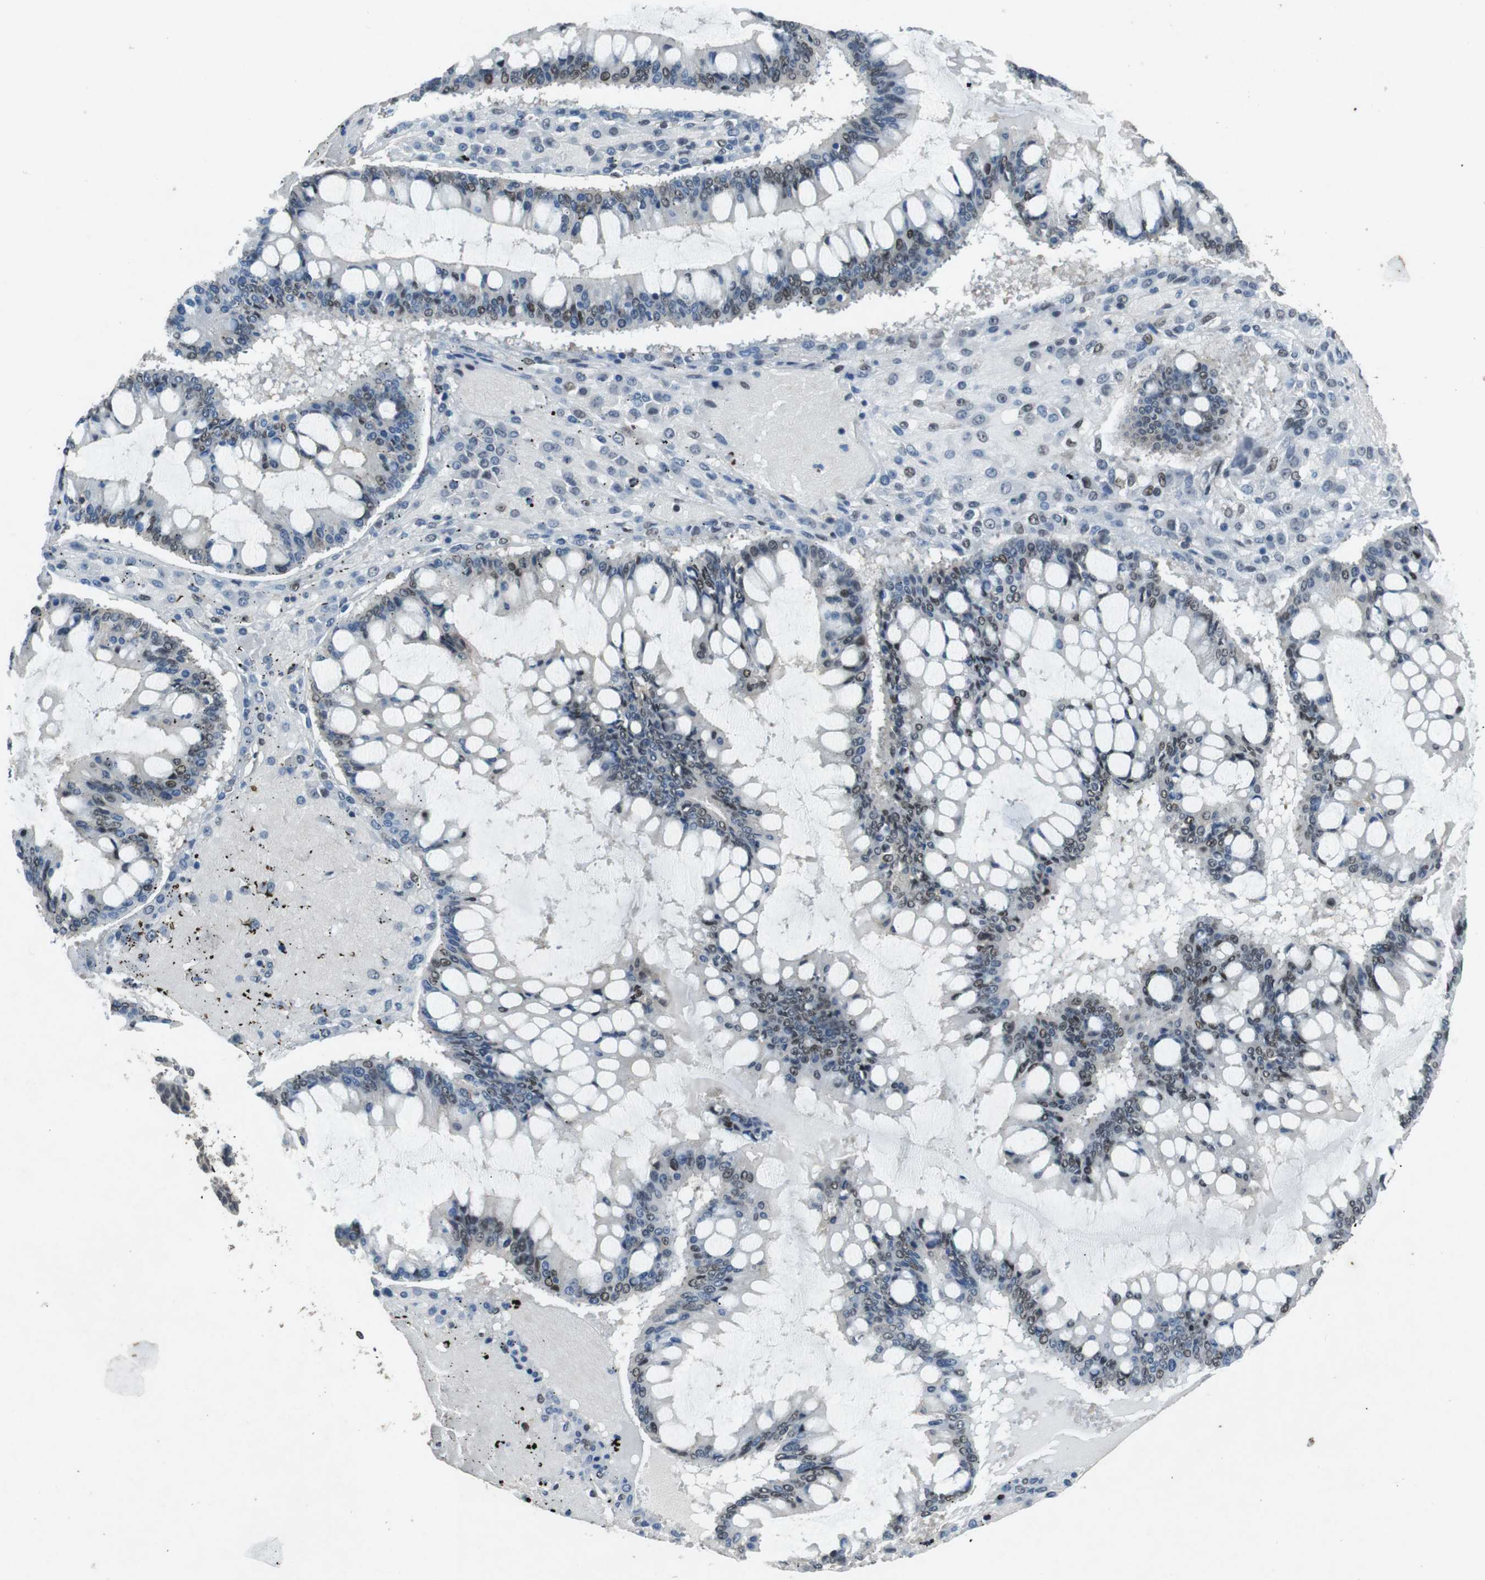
{"staining": {"intensity": "weak", "quantity": "25%-75%", "location": "nuclear"}, "tissue": "ovarian cancer", "cell_type": "Tumor cells", "image_type": "cancer", "snomed": [{"axis": "morphology", "description": "Cystadenocarcinoma, mucinous, NOS"}, {"axis": "topography", "description": "Ovary"}], "caption": "Immunohistochemistry (IHC) of ovarian cancer demonstrates low levels of weak nuclear staining in about 25%-75% of tumor cells. (IHC, brightfield microscopy, high magnification).", "gene": "USP7", "patient": {"sex": "female", "age": 73}}